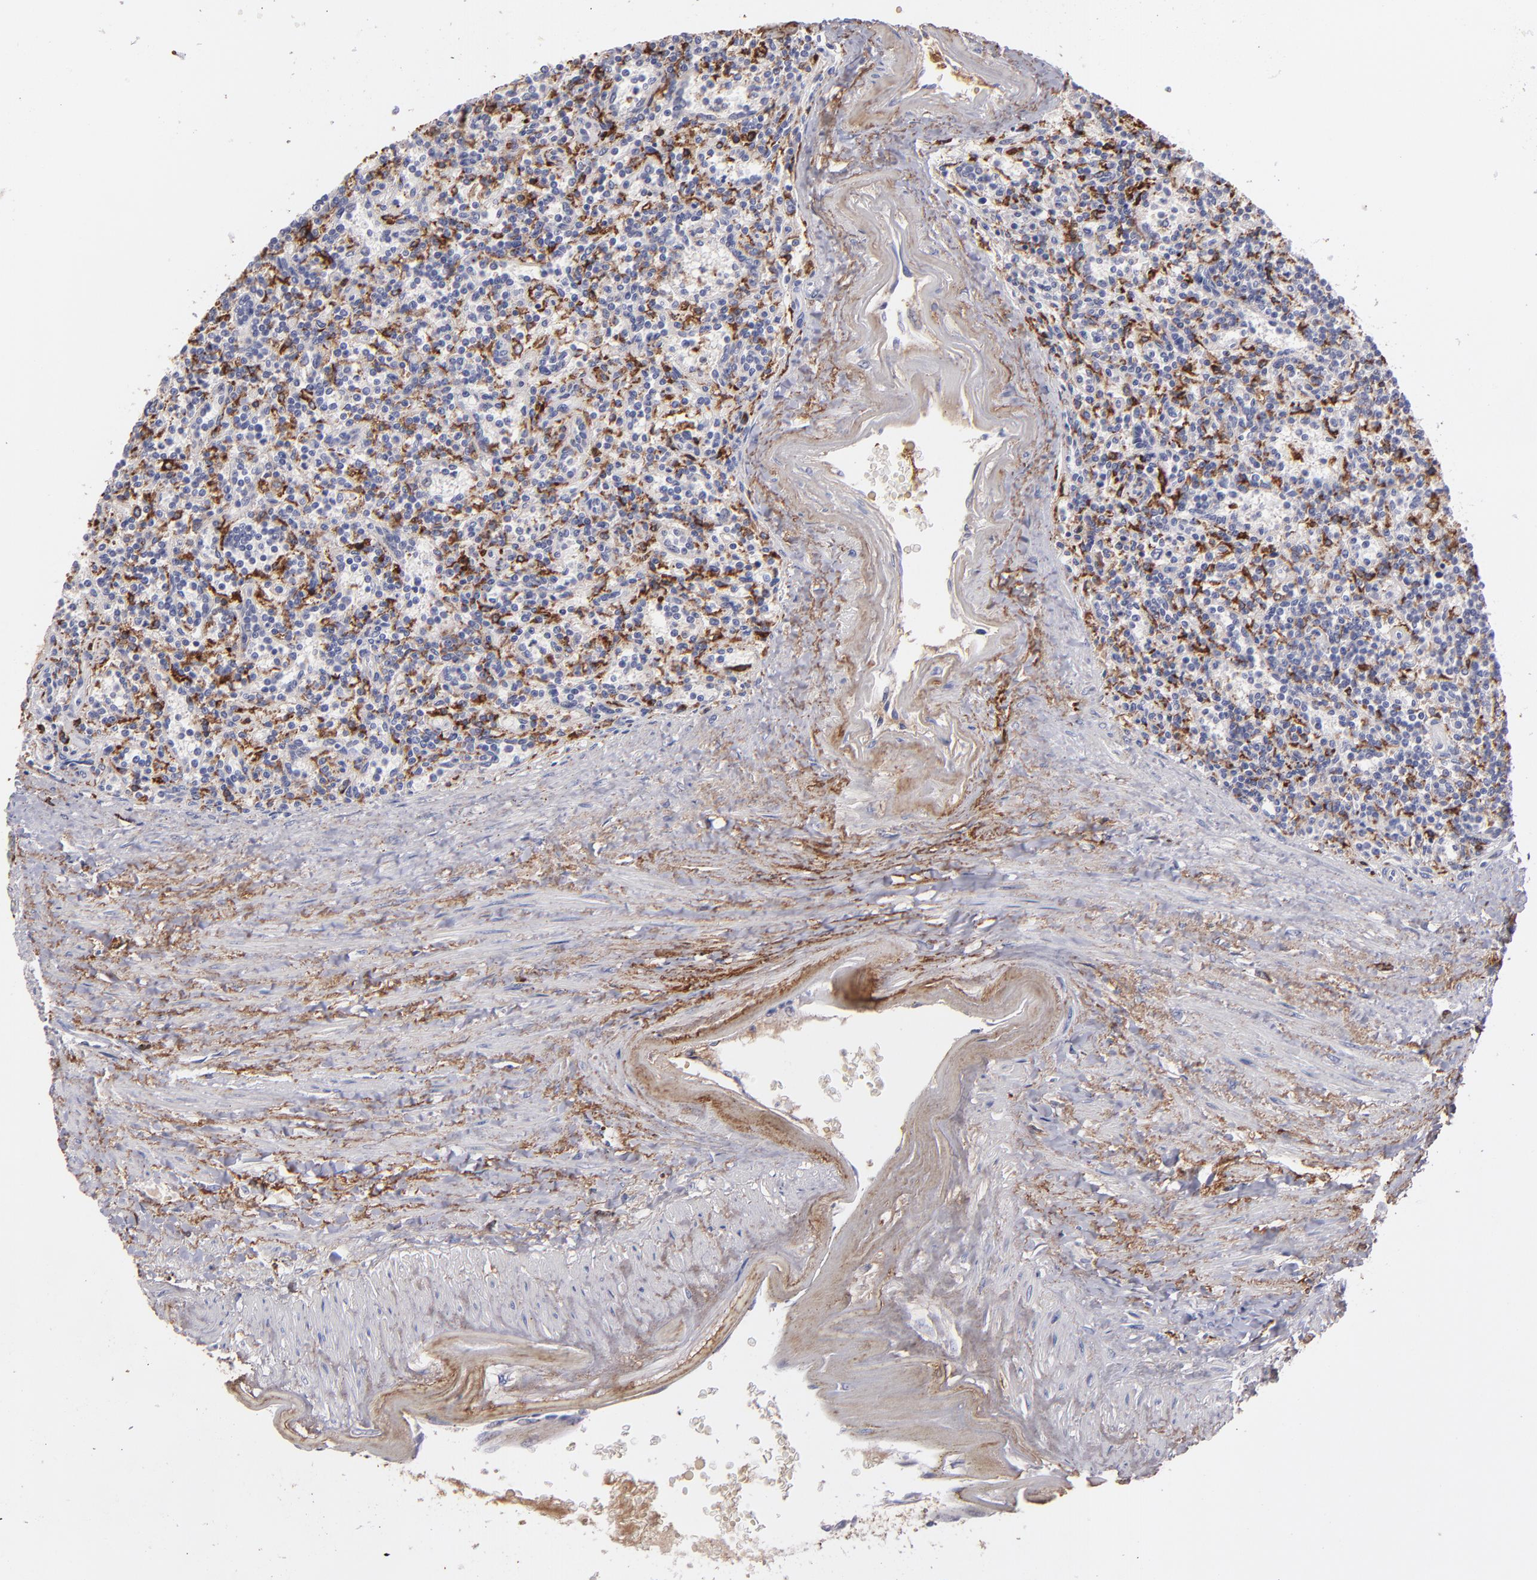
{"staining": {"intensity": "negative", "quantity": "none", "location": "none"}, "tissue": "lymphoma", "cell_type": "Tumor cells", "image_type": "cancer", "snomed": [{"axis": "morphology", "description": "Malignant lymphoma, non-Hodgkin's type, Low grade"}, {"axis": "topography", "description": "Spleen"}], "caption": "DAB immunohistochemical staining of lymphoma reveals no significant staining in tumor cells.", "gene": "C1QA", "patient": {"sex": "male", "age": 73}}